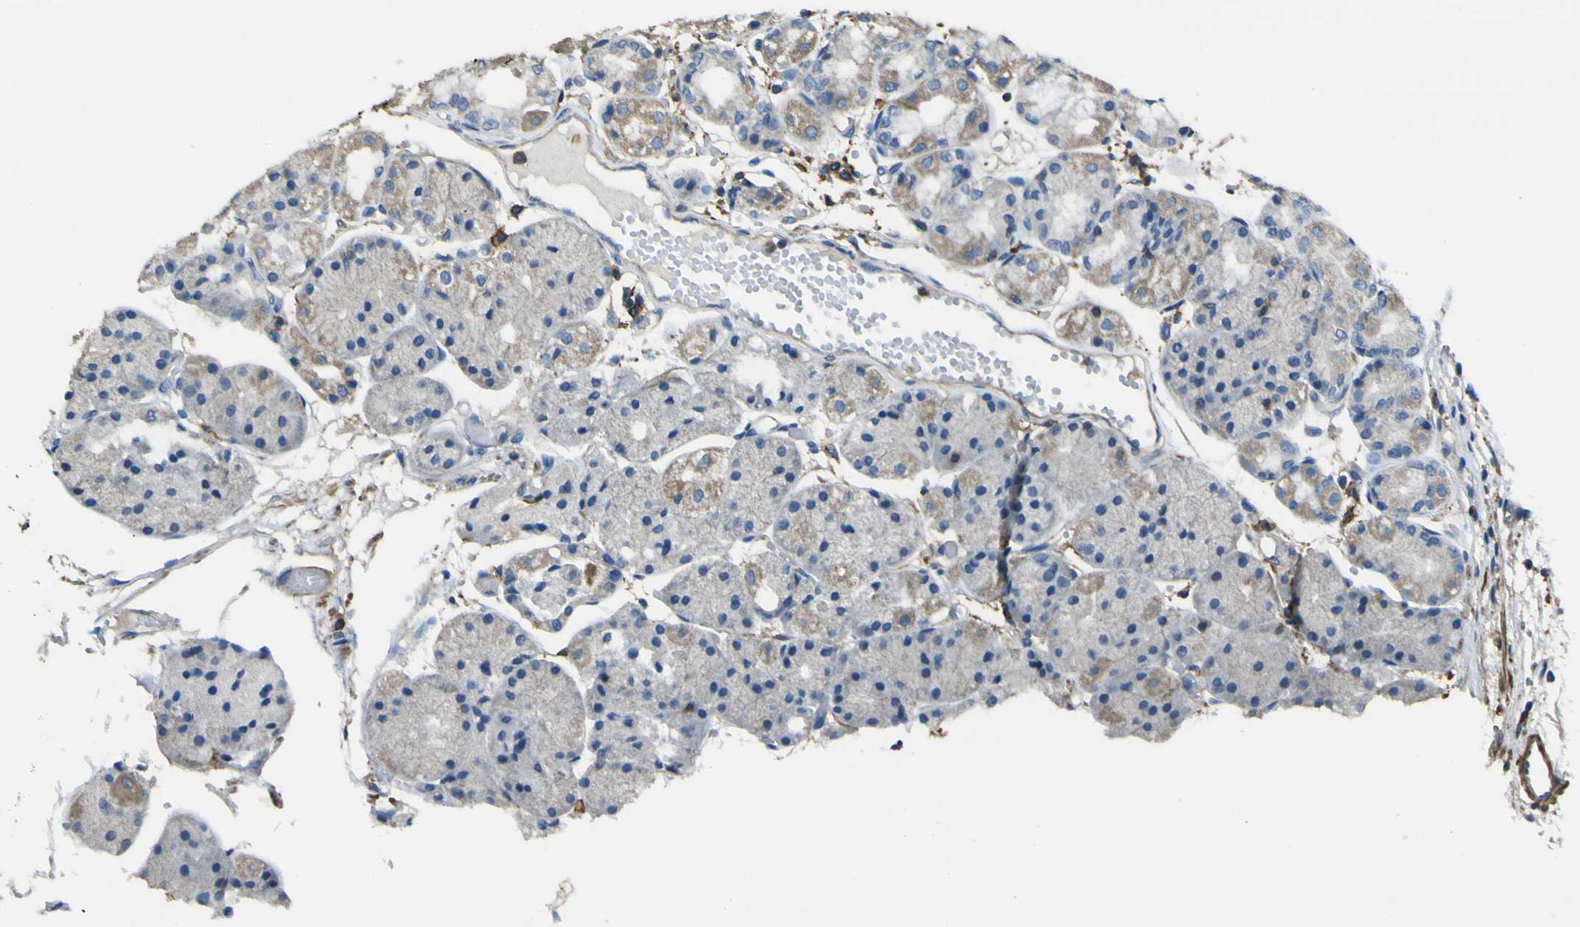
{"staining": {"intensity": "moderate", "quantity": "25%-75%", "location": "cytoplasmic/membranous"}, "tissue": "stomach", "cell_type": "Glandular cells", "image_type": "normal", "snomed": [{"axis": "morphology", "description": "Normal tissue, NOS"}, {"axis": "topography", "description": "Stomach, upper"}], "caption": "The immunohistochemical stain highlights moderate cytoplasmic/membranous staining in glandular cells of unremarkable stomach. (Stains: DAB in brown, nuclei in blue, Microscopy: brightfield microscopy at high magnification).", "gene": "LAIR1", "patient": {"sex": "male", "age": 72}}